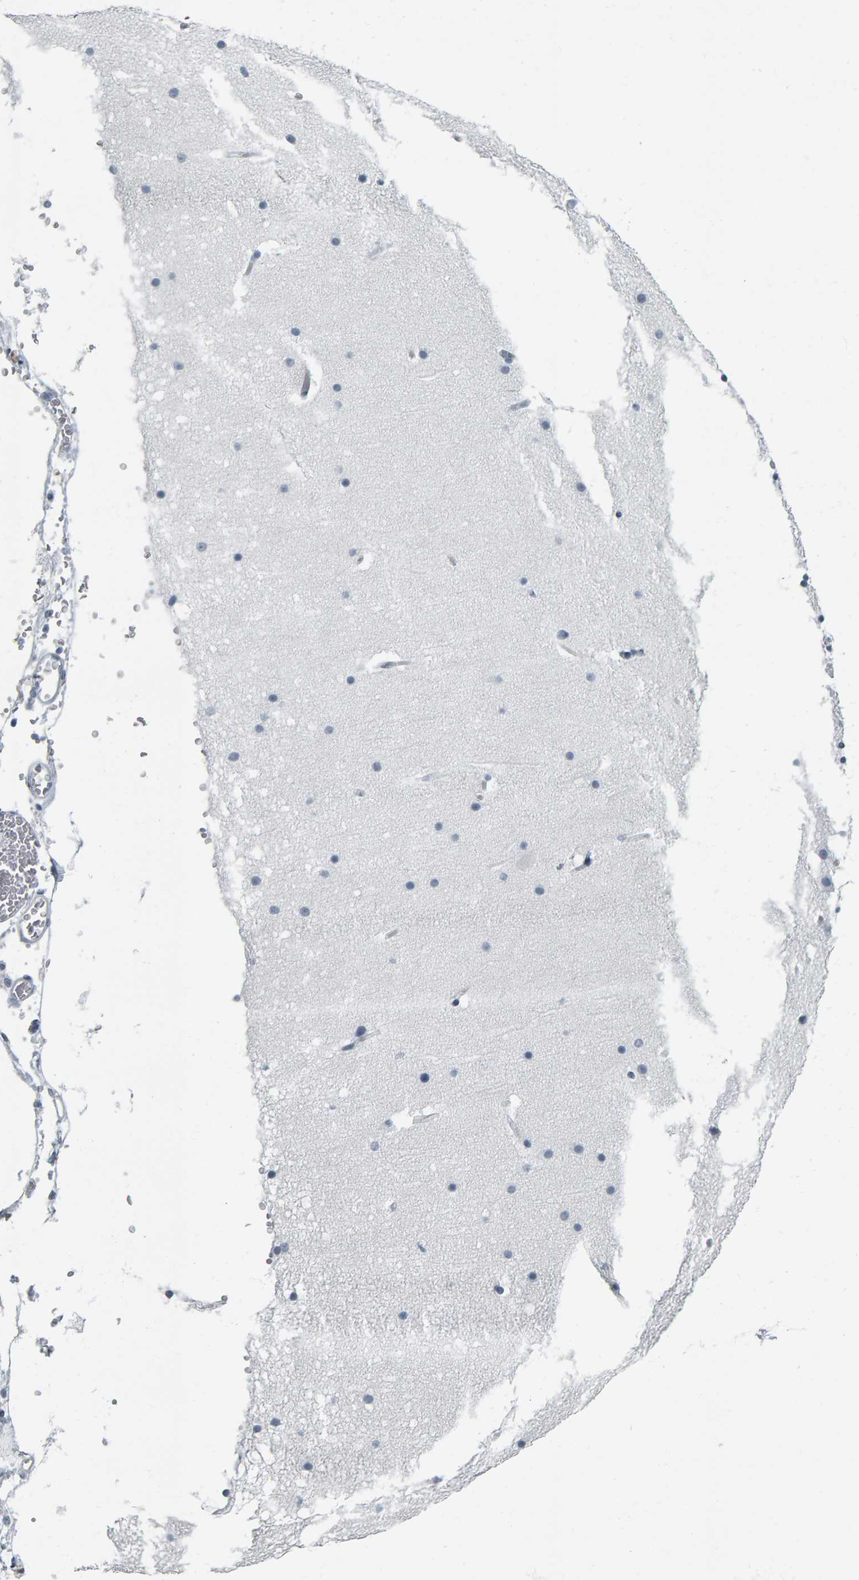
{"staining": {"intensity": "negative", "quantity": "none", "location": "none"}, "tissue": "cerebellum", "cell_type": "Cells in granular layer", "image_type": "normal", "snomed": [{"axis": "morphology", "description": "Normal tissue, NOS"}, {"axis": "topography", "description": "Cerebellum"}], "caption": "A micrograph of human cerebellum is negative for staining in cells in granular layer. (Brightfield microscopy of DAB immunohistochemistry at high magnification).", "gene": "PYY", "patient": {"sex": "male", "age": 57}}